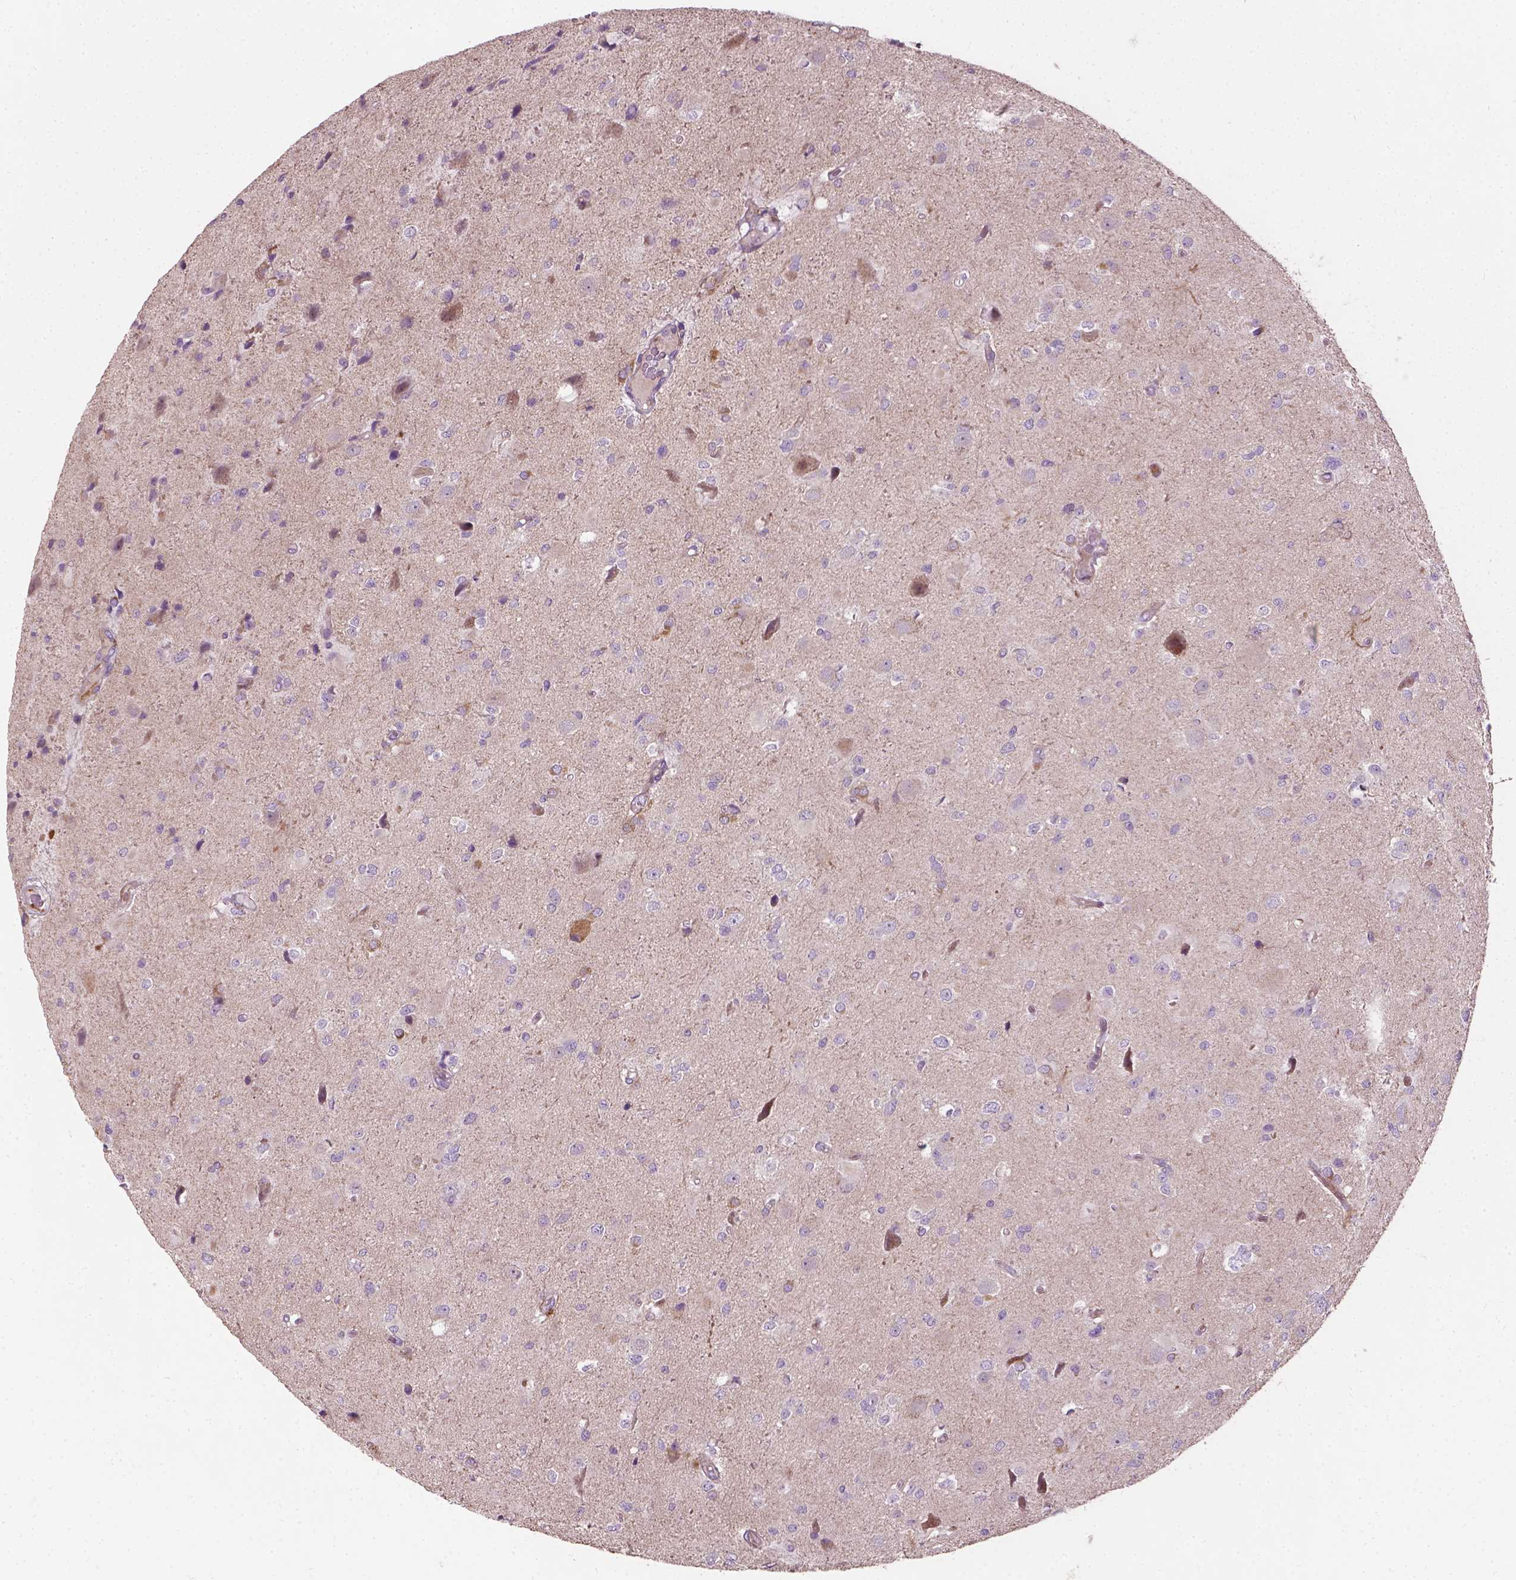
{"staining": {"intensity": "negative", "quantity": "none", "location": "none"}, "tissue": "glioma", "cell_type": "Tumor cells", "image_type": "cancer", "snomed": [{"axis": "morphology", "description": "Glioma, malignant, Low grade"}, {"axis": "topography", "description": "Brain"}], "caption": "This is an immunohistochemistry (IHC) histopathology image of malignant low-grade glioma. There is no expression in tumor cells.", "gene": "PKP3", "patient": {"sex": "female", "age": 32}}